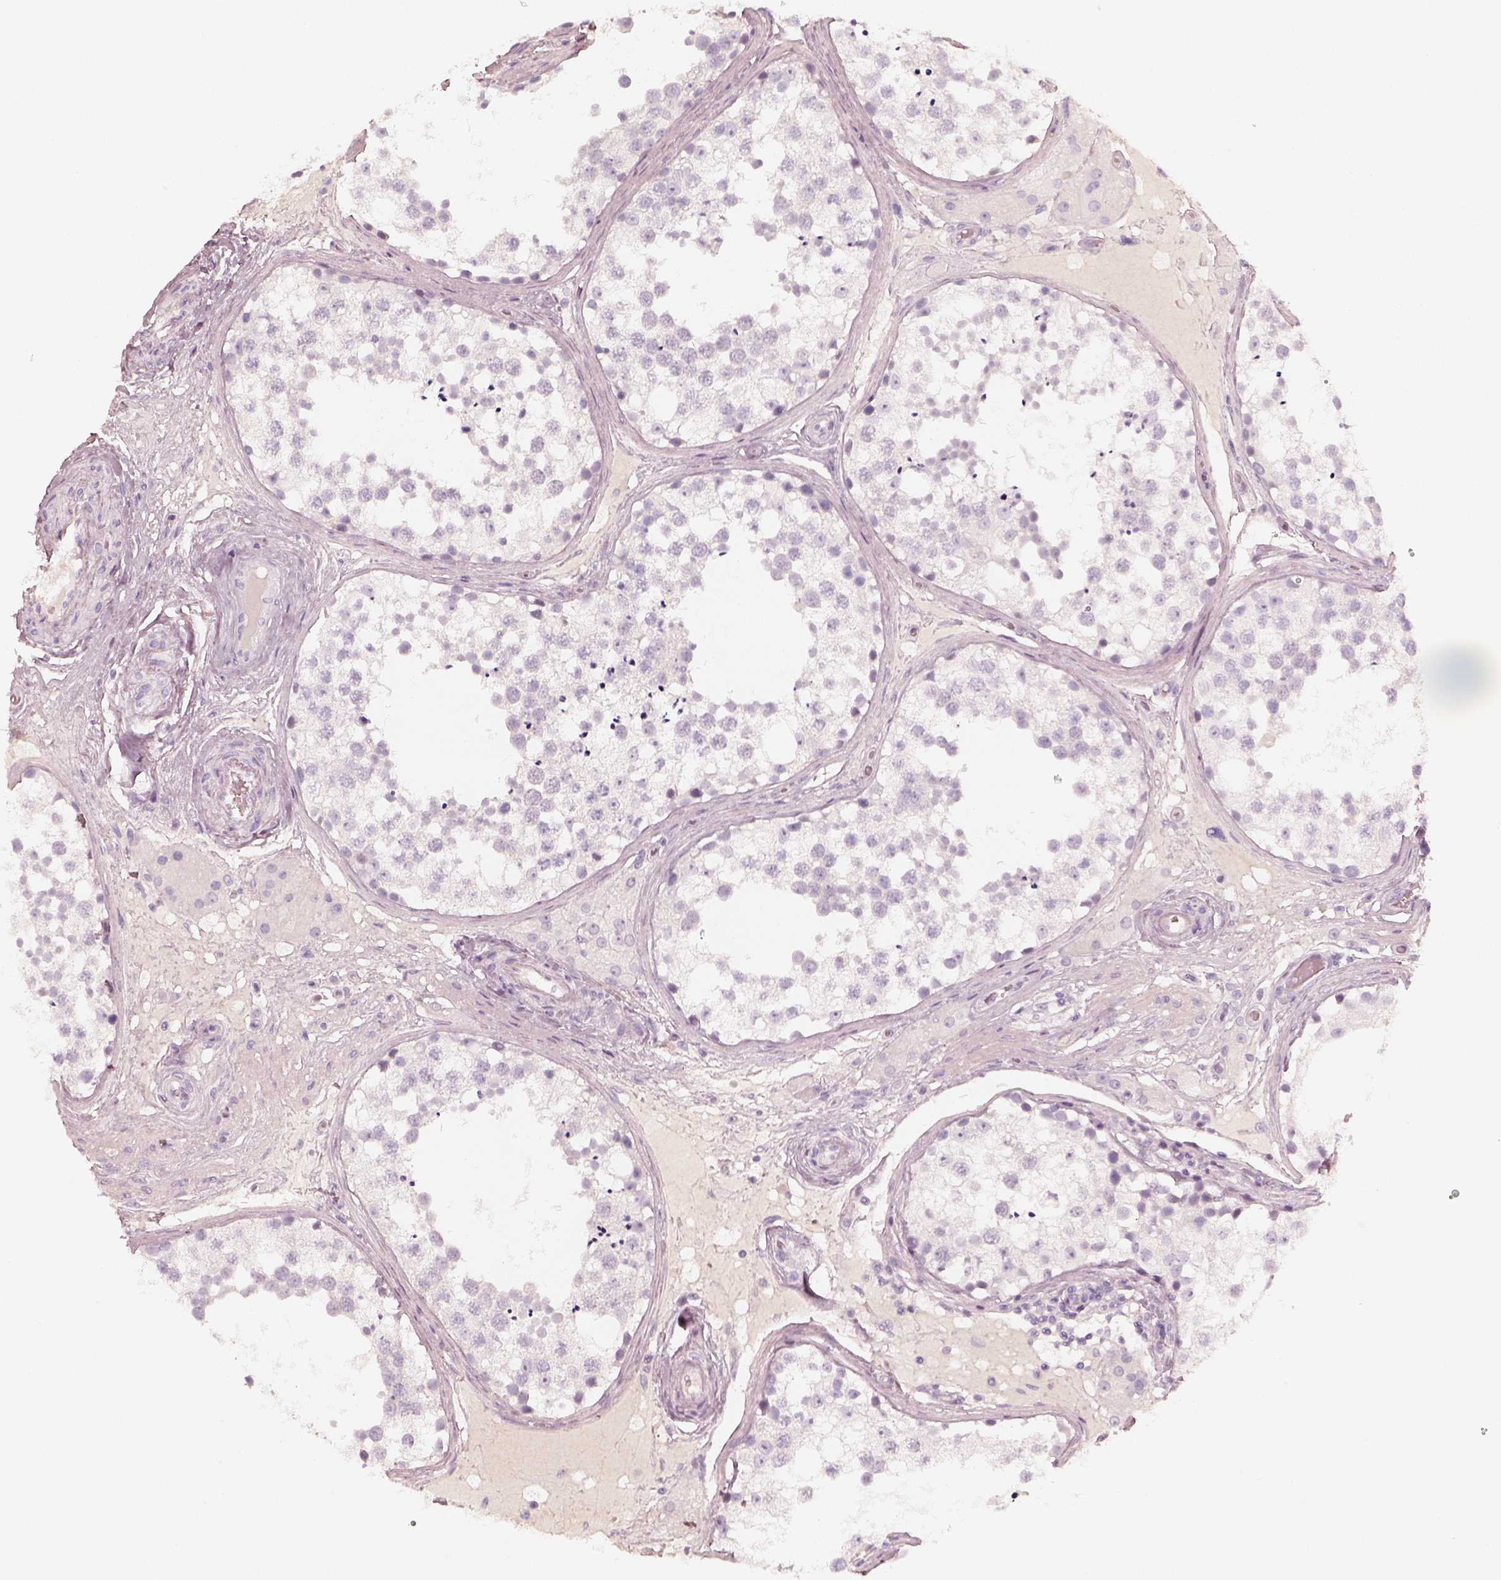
{"staining": {"intensity": "negative", "quantity": "none", "location": "none"}, "tissue": "testis", "cell_type": "Cells in seminiferous ducts", "image_type": "normal", "snomed": [{"axis": "morphology", "description": "Normal tissue, NOS"}, {"axis": "morphology", "description": "Seminoma, NOS"}, {"axis": "topography", "description": "Testis"}], "caption": "This photomicrograph is of benign testis stained with IHC to label a protein in brown with the nuclei are counter-stained blue. There is no expression in cells in seminiferous ducts. (IHC, brightfield microscopy, high magnification).", "gene": "KRT82", "patient": {"sex": "male", "age": 65}}